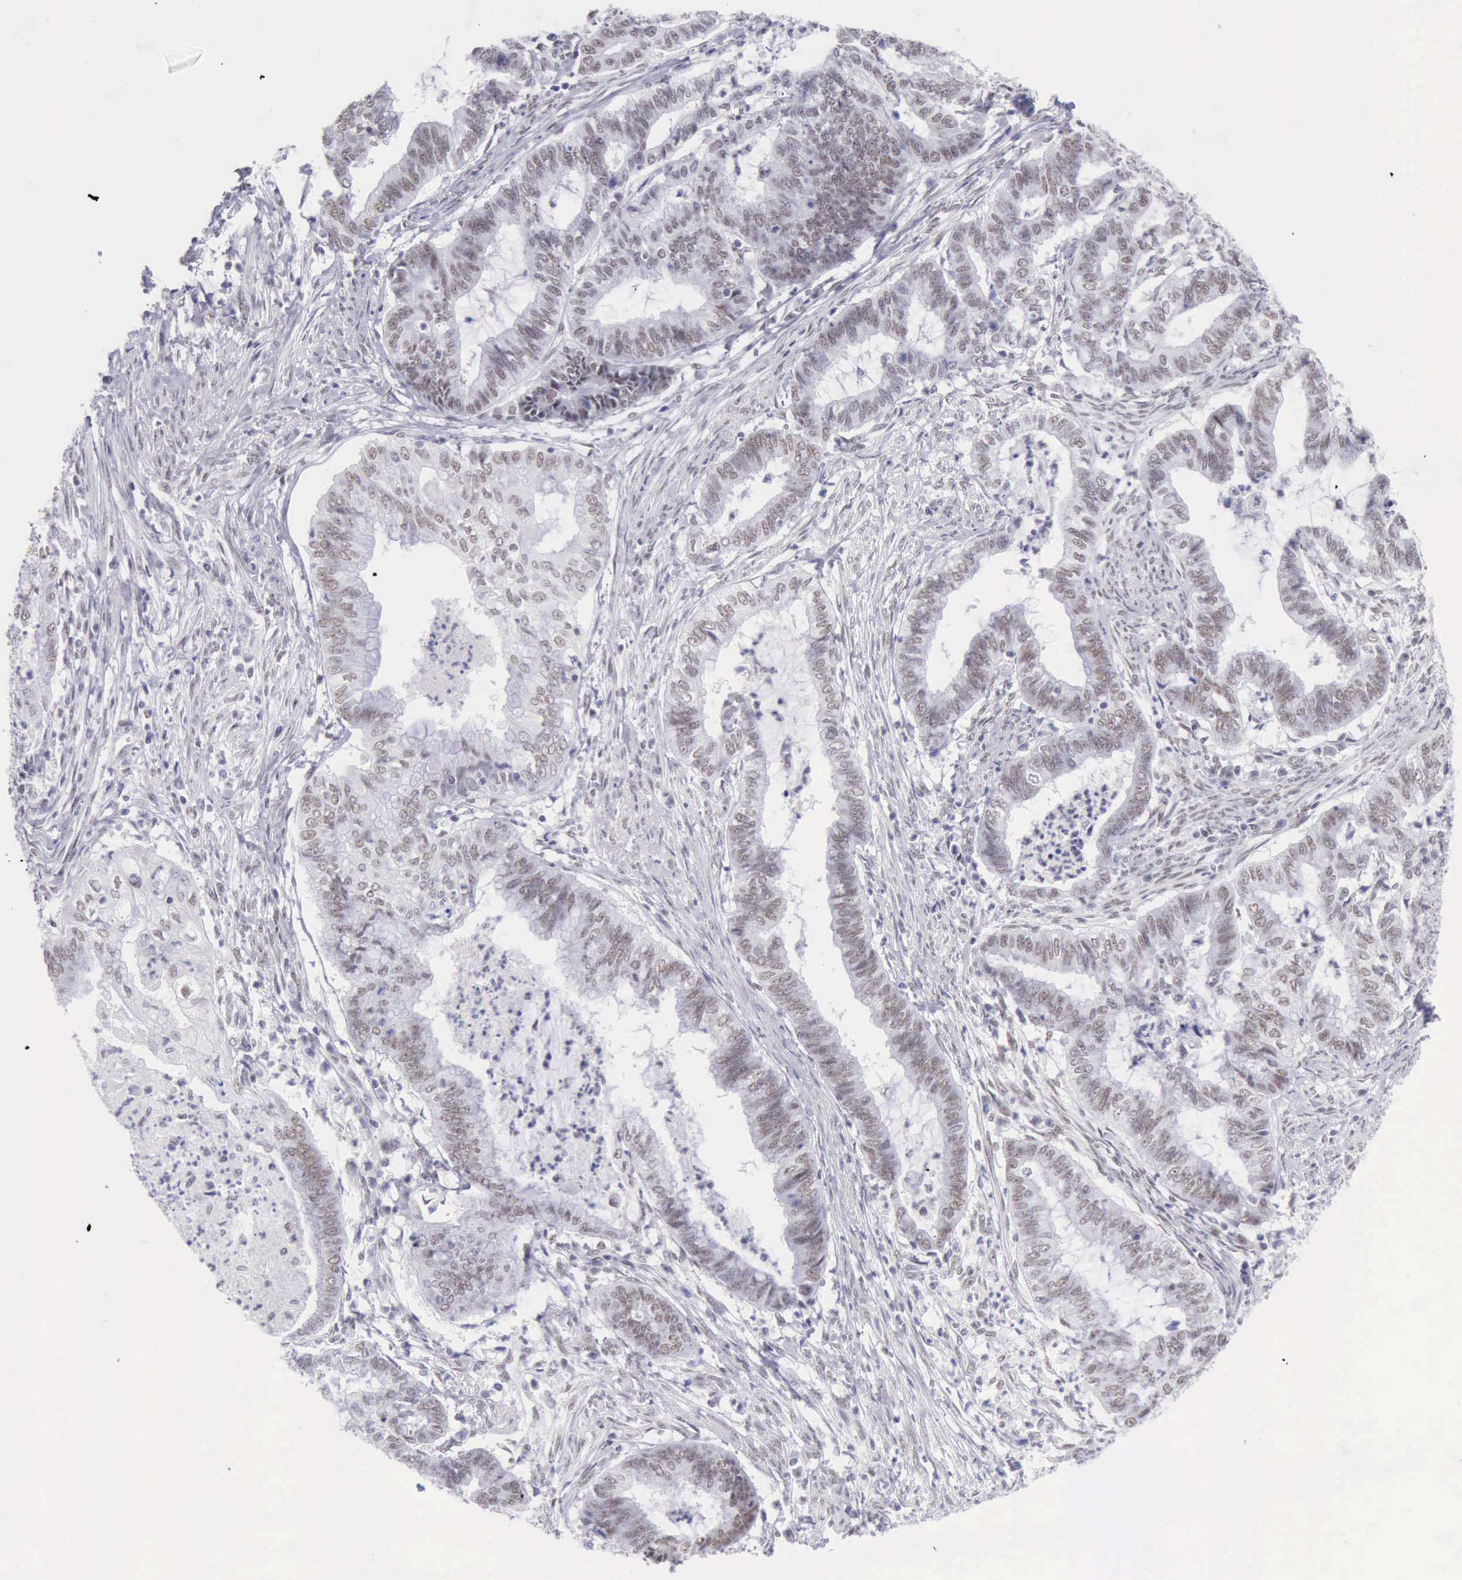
{"staining": {"intensity": "weak", "quantity": "<25%", "location": "nuclear"}, "tissue": "endometrial cancer", "cell_type": "Tumor cells", "image_type": "cancer", "snomed": [{"axis": "morphology", "description": "Necrosis, NOS"}, {"axis": "morphology", "description": "Adenocarcinoma, NOS"}, {"axis": "topography", "description": "Endometrium"}], "caption": "Photomicrograph shows no protein expression in tumor cells of endometrial cancer (adenocarcinoma) tissue.", "gene": "EP300", "patient": {"sex": "female", "age": 79}}